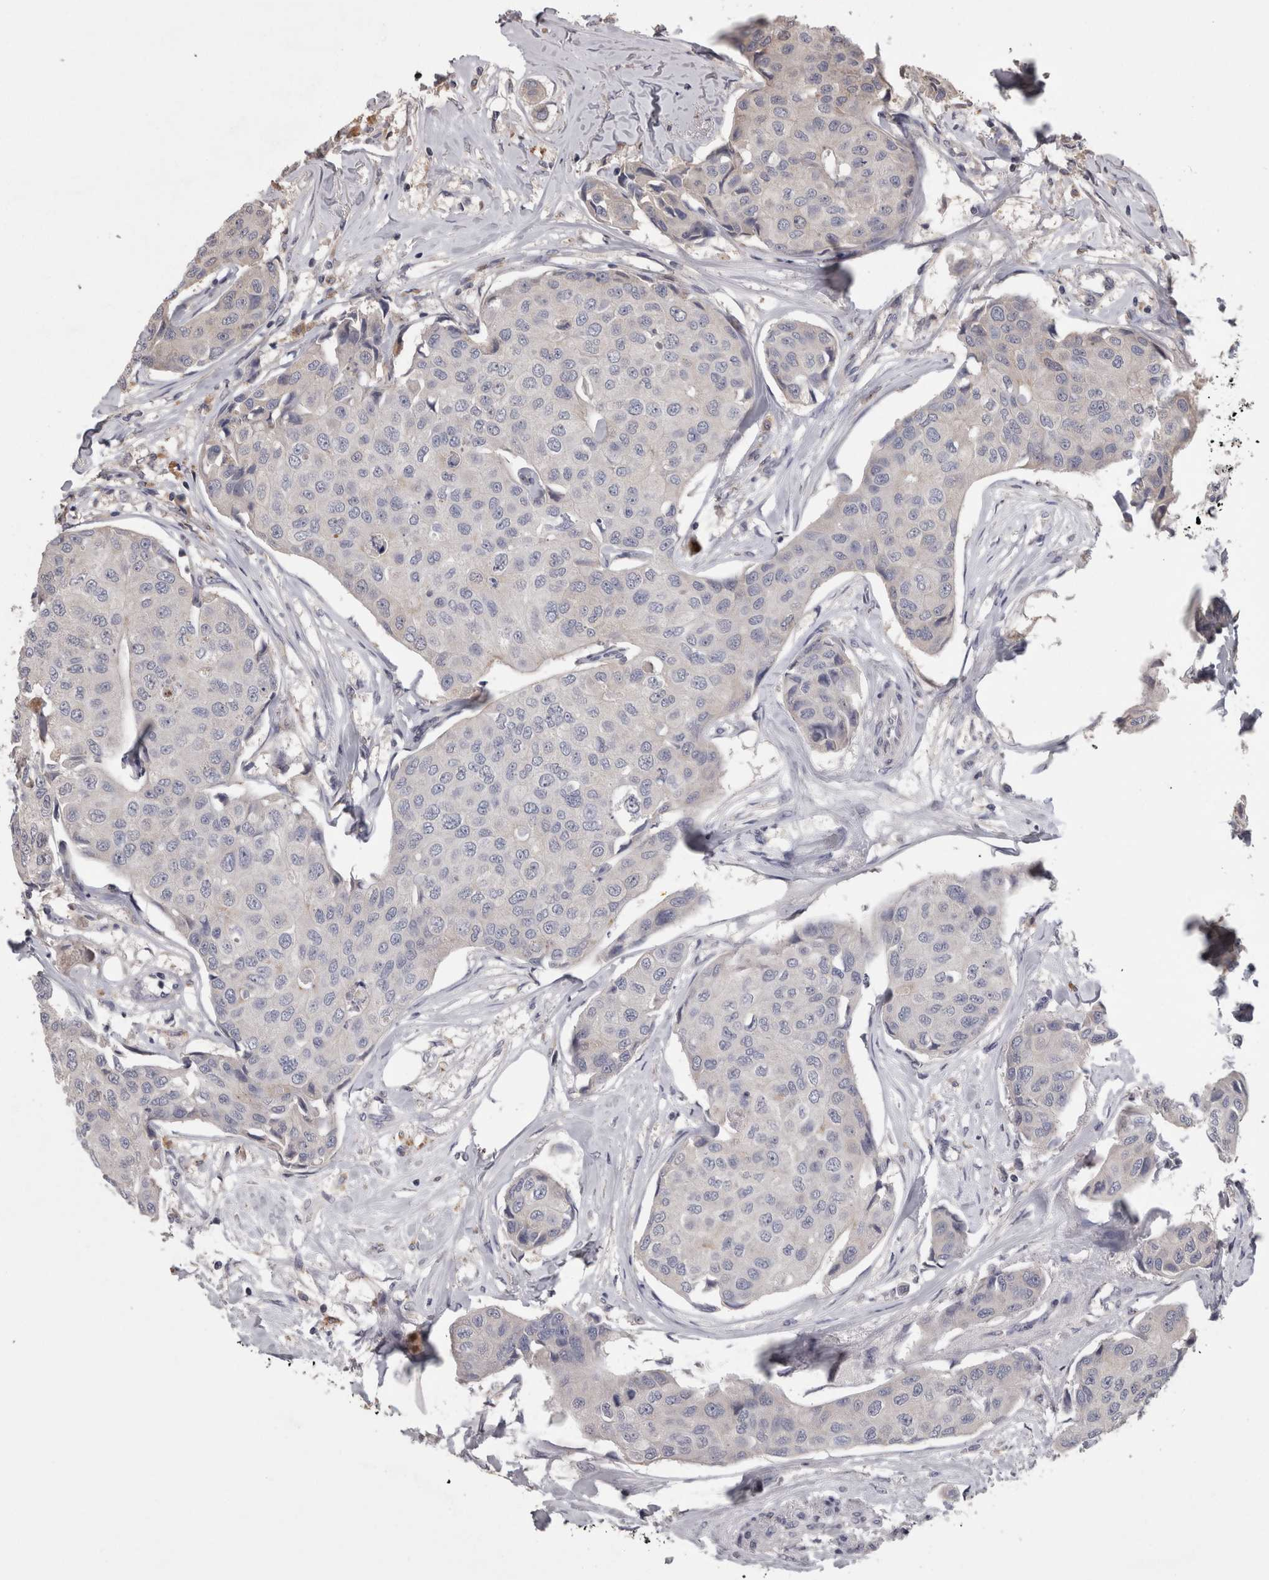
{"staining": {"intensity": "negative", "quantity": "none", "location": "none"}, "tissue": "breast cancer", "cell_type": "Tumor cells", "image_type": "cancer", "snomed": [{"axis": "morphology", "description": "Duct carcinoma"}, {"axis": "topography", "description": "Breast"}], "caption": "Immunohistochemical staining of human breast cancer shows no significant expression in tumor cells. Nuclei are stained in blue.", "gene": "PCM1", "patient": {"sex": "female", "age": 80}}